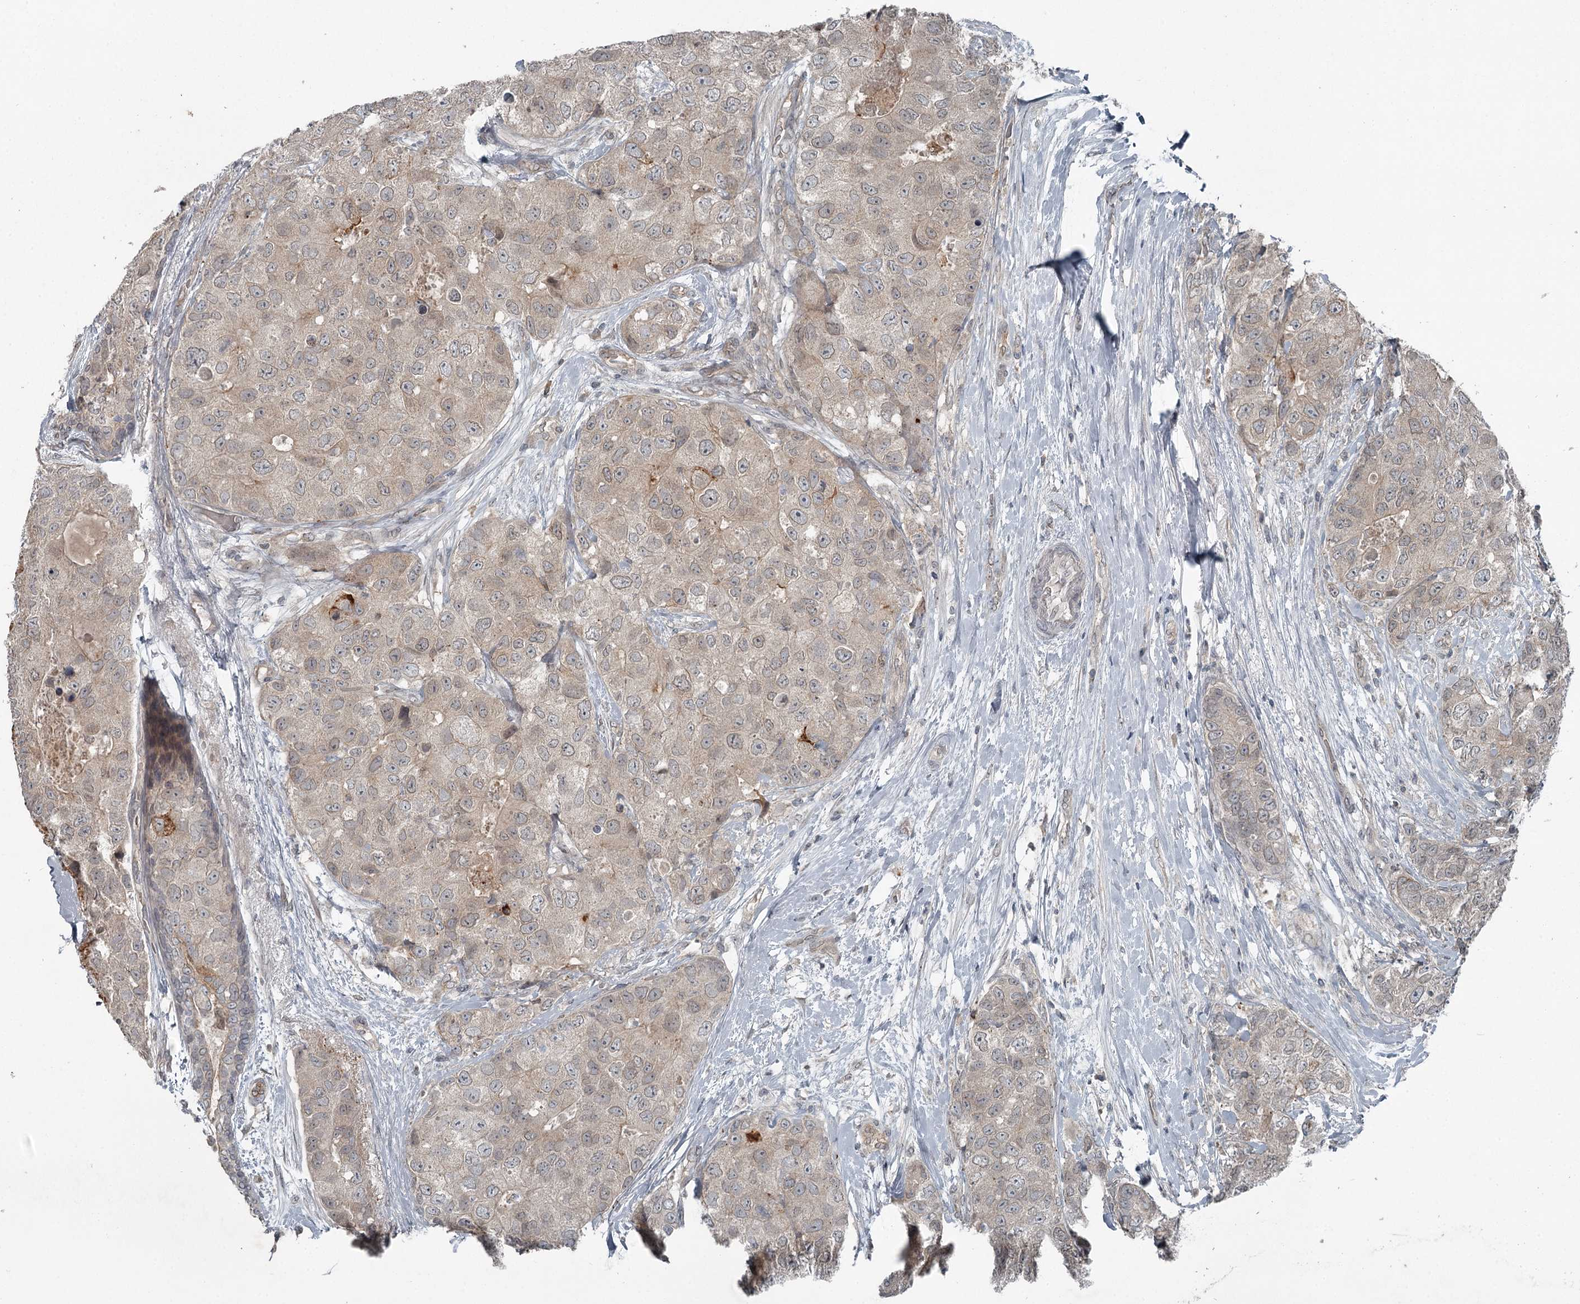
{"staining": {"intensity": "negative", "quantity": "none", "location": "none"}, "tissue": "breast cancer", "cell_type": "Tumor cells", "image_type": "cancer", "snomed": [{"axis": "morphology", "description": "Duct carcinoma"}, {"axis": "topography", "description": "Breast"}], "caption": "High magnification brightfield microscopy of invasive ductal carcinoma (breast) stained with DAB (3,3'-diaminobenzidine) (brown) and counterstained with hematoxylin (blue): tumor cells show no significant staining.", "gene": "SLC39A8", "patient": {"sex": "female", "age": 62}}